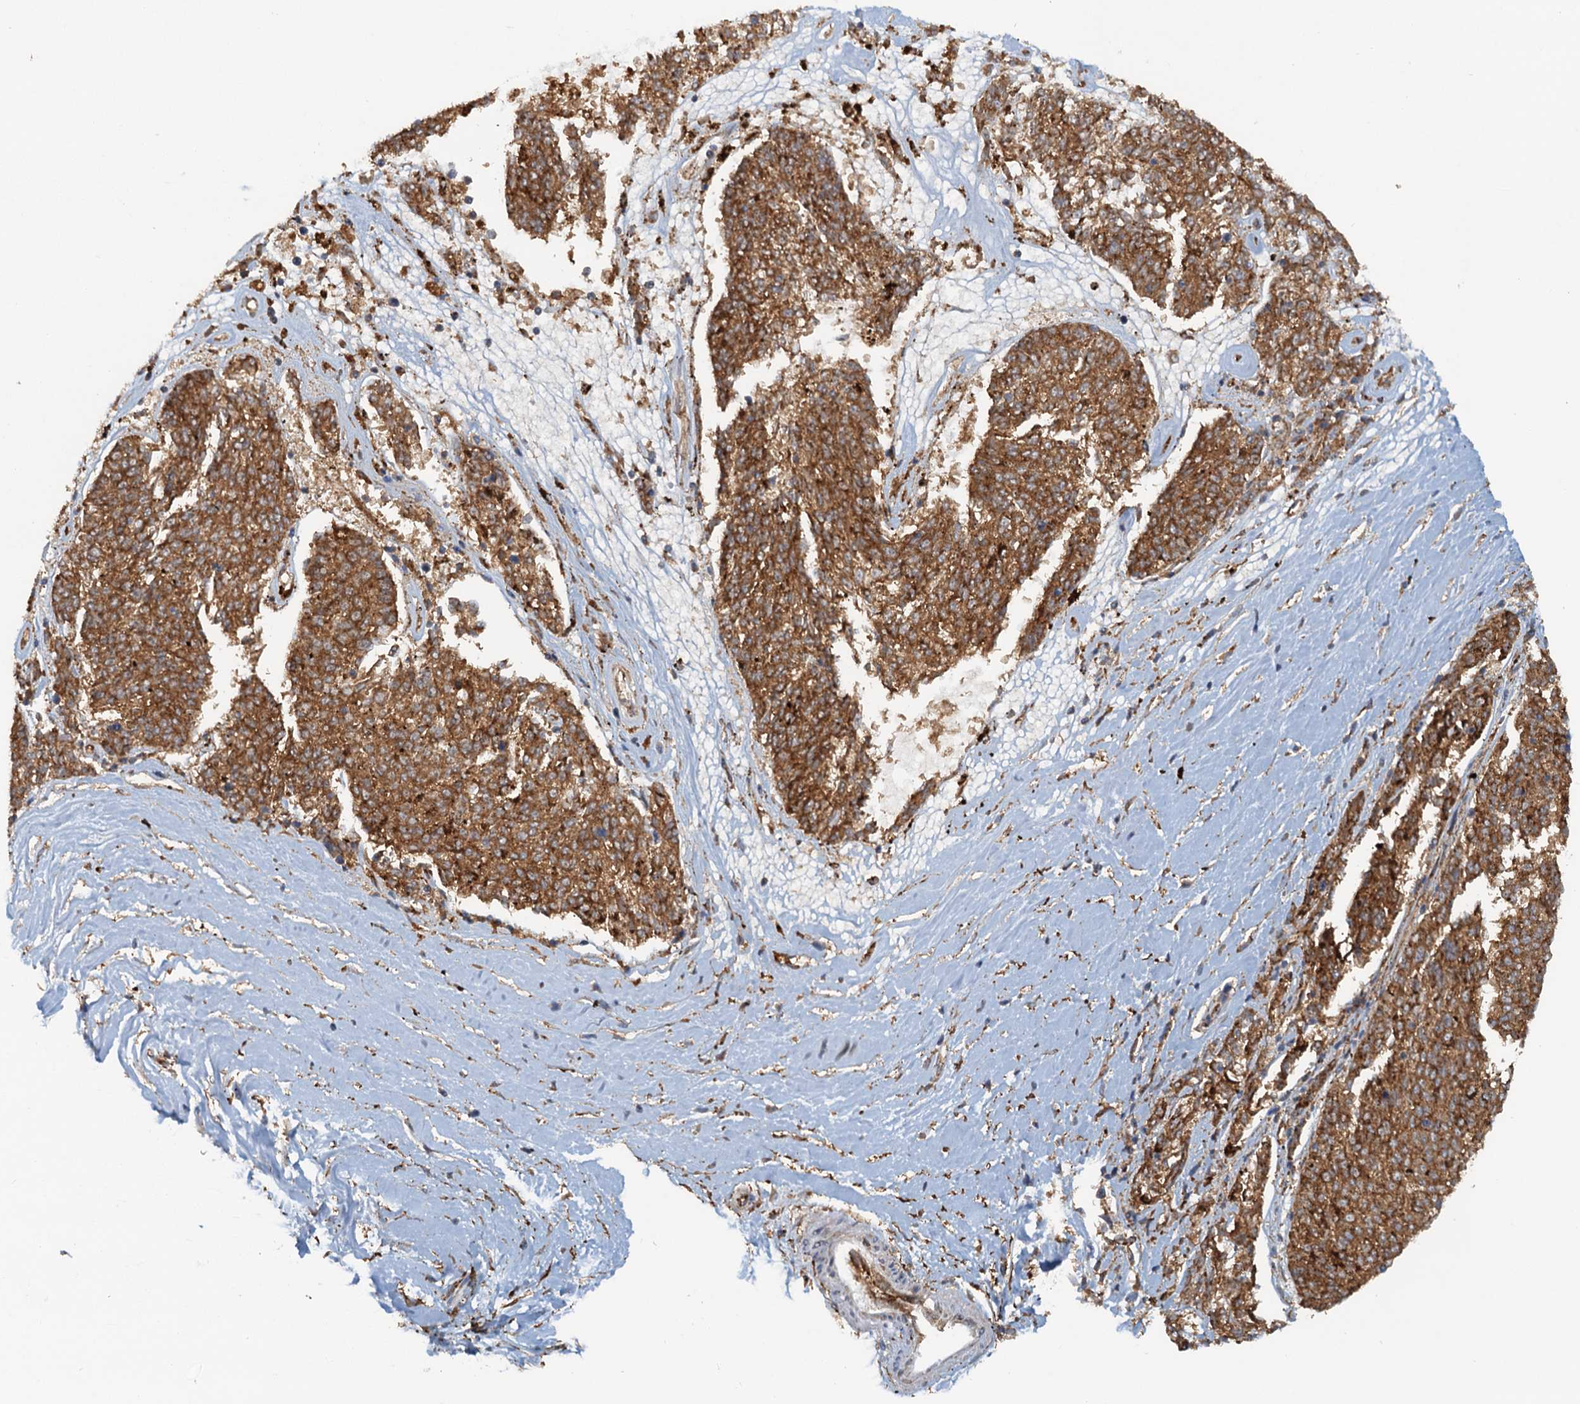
{"staining": {"intensity": "moderate", "quantity": ">75%", "location": "cytoplasmic/membranous"}, "tissue": "melanoma", "cell_type": "Tumor cells", "image_type": "cancer", "snomed": [{"axis": "morphology", "description": "Malignant melanoma, NOS"}, {"axis": "topography", "description": "Skin"}], "caption": "This histopathology image demonstrates IHC staining of human melanoma, with medium moderate cytoplasmic/membranous staining in approximately >75% of tumor cells.", "gene": "NIPAL3", "patient": {"sex": "female", "age": 72}}